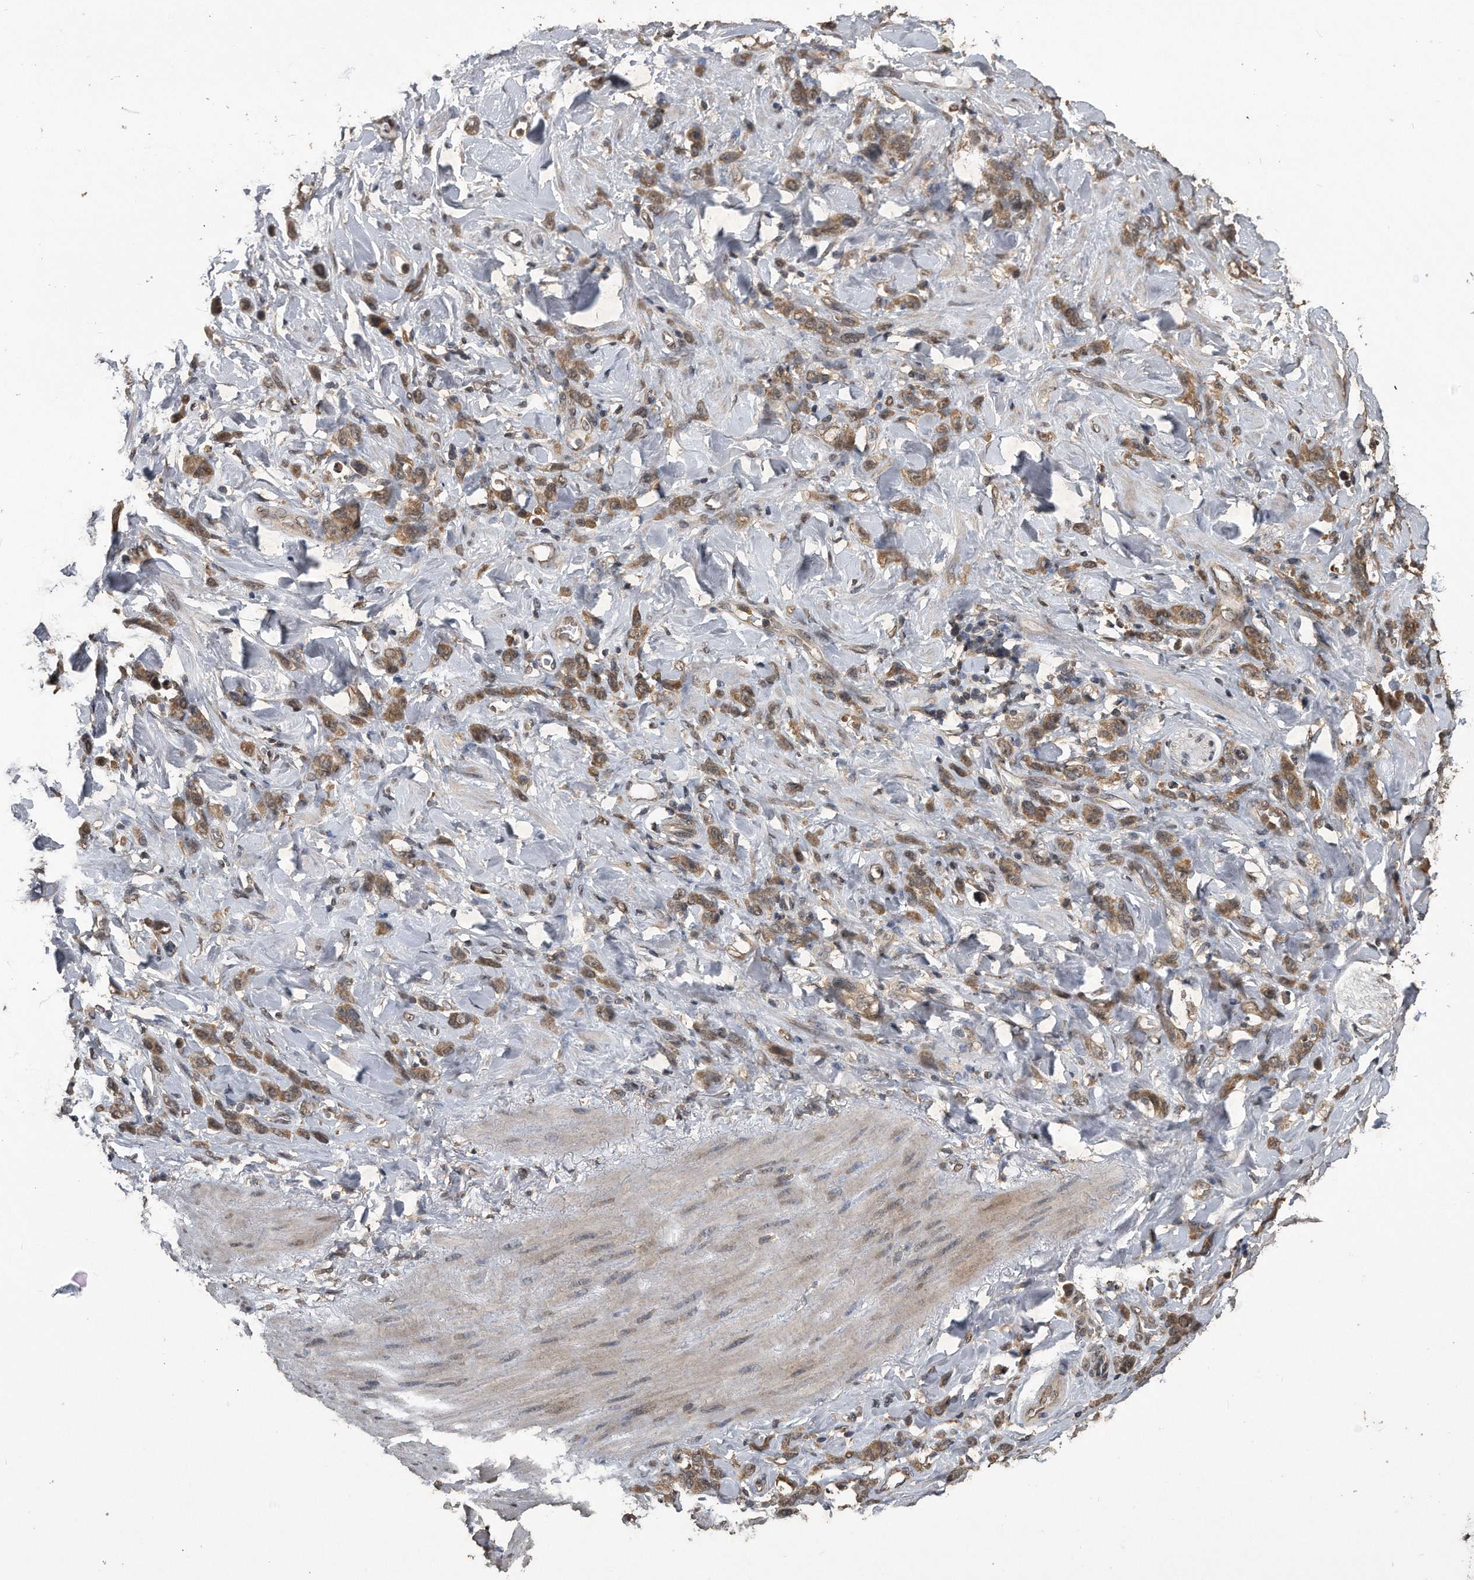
{"staining": {"intensity": "moderate", "quantity": ">75%", "location": "cytoplasmic/membranous"}, "tissue": "stomach cancer", "cell_type": "Tumor cells", "image_type": "cancer", "snomed": [{"axis": "morphology", "description": "Normal tissue, NOS"}, {"axis": "morphology", "description": "Adenocarcinoma, NOS"}, {"axis": "topography", "description": "Stomach"}], "caption": "Tumor cells demonstrate moderate cytoplasmic/membranous expression in about >75% of cells in stomach cancer.", "gene": "CRYZL1", "patient": {"sex": "male", "age": 82}}